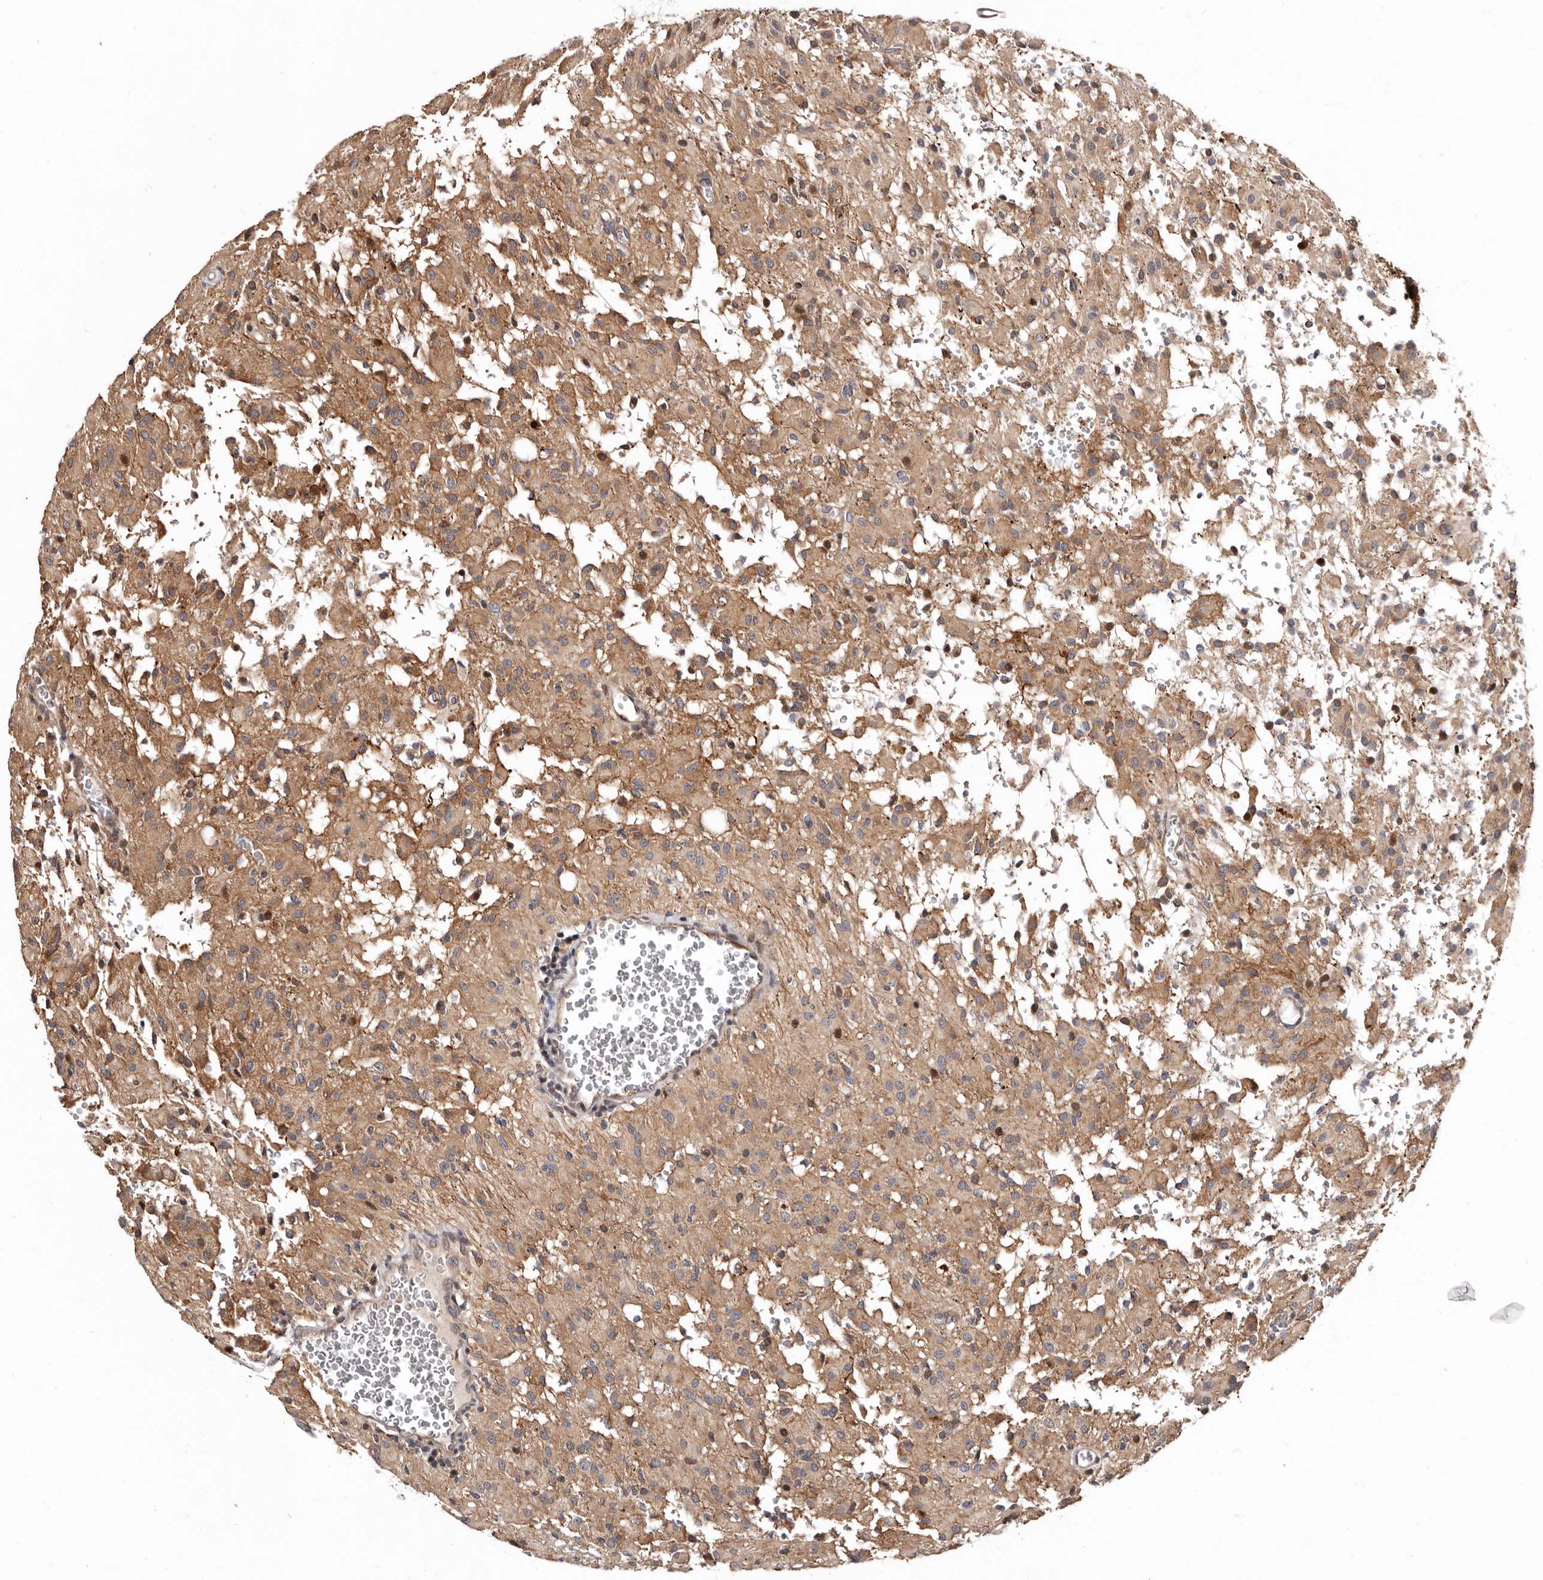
{"staining": {"intensity": "weak", "quantity": "25%-75%", "location": "cytoplasmic/membranous"}, "tissue": "glioma", "cell_type": "Tumor cells", "image_type": "cancer", "snomed": [{"axis": "morphology", "description": "Glioma, malignant, High grade"}, {"axis": "topography", "description": "Brain"}], "caption": "A brown stain highlights weak cytoplasmic/membranous expression of a protein in glioma tumor cells.", "gene": "WEE2", "patient": {"sex": "female", "age": 59}}